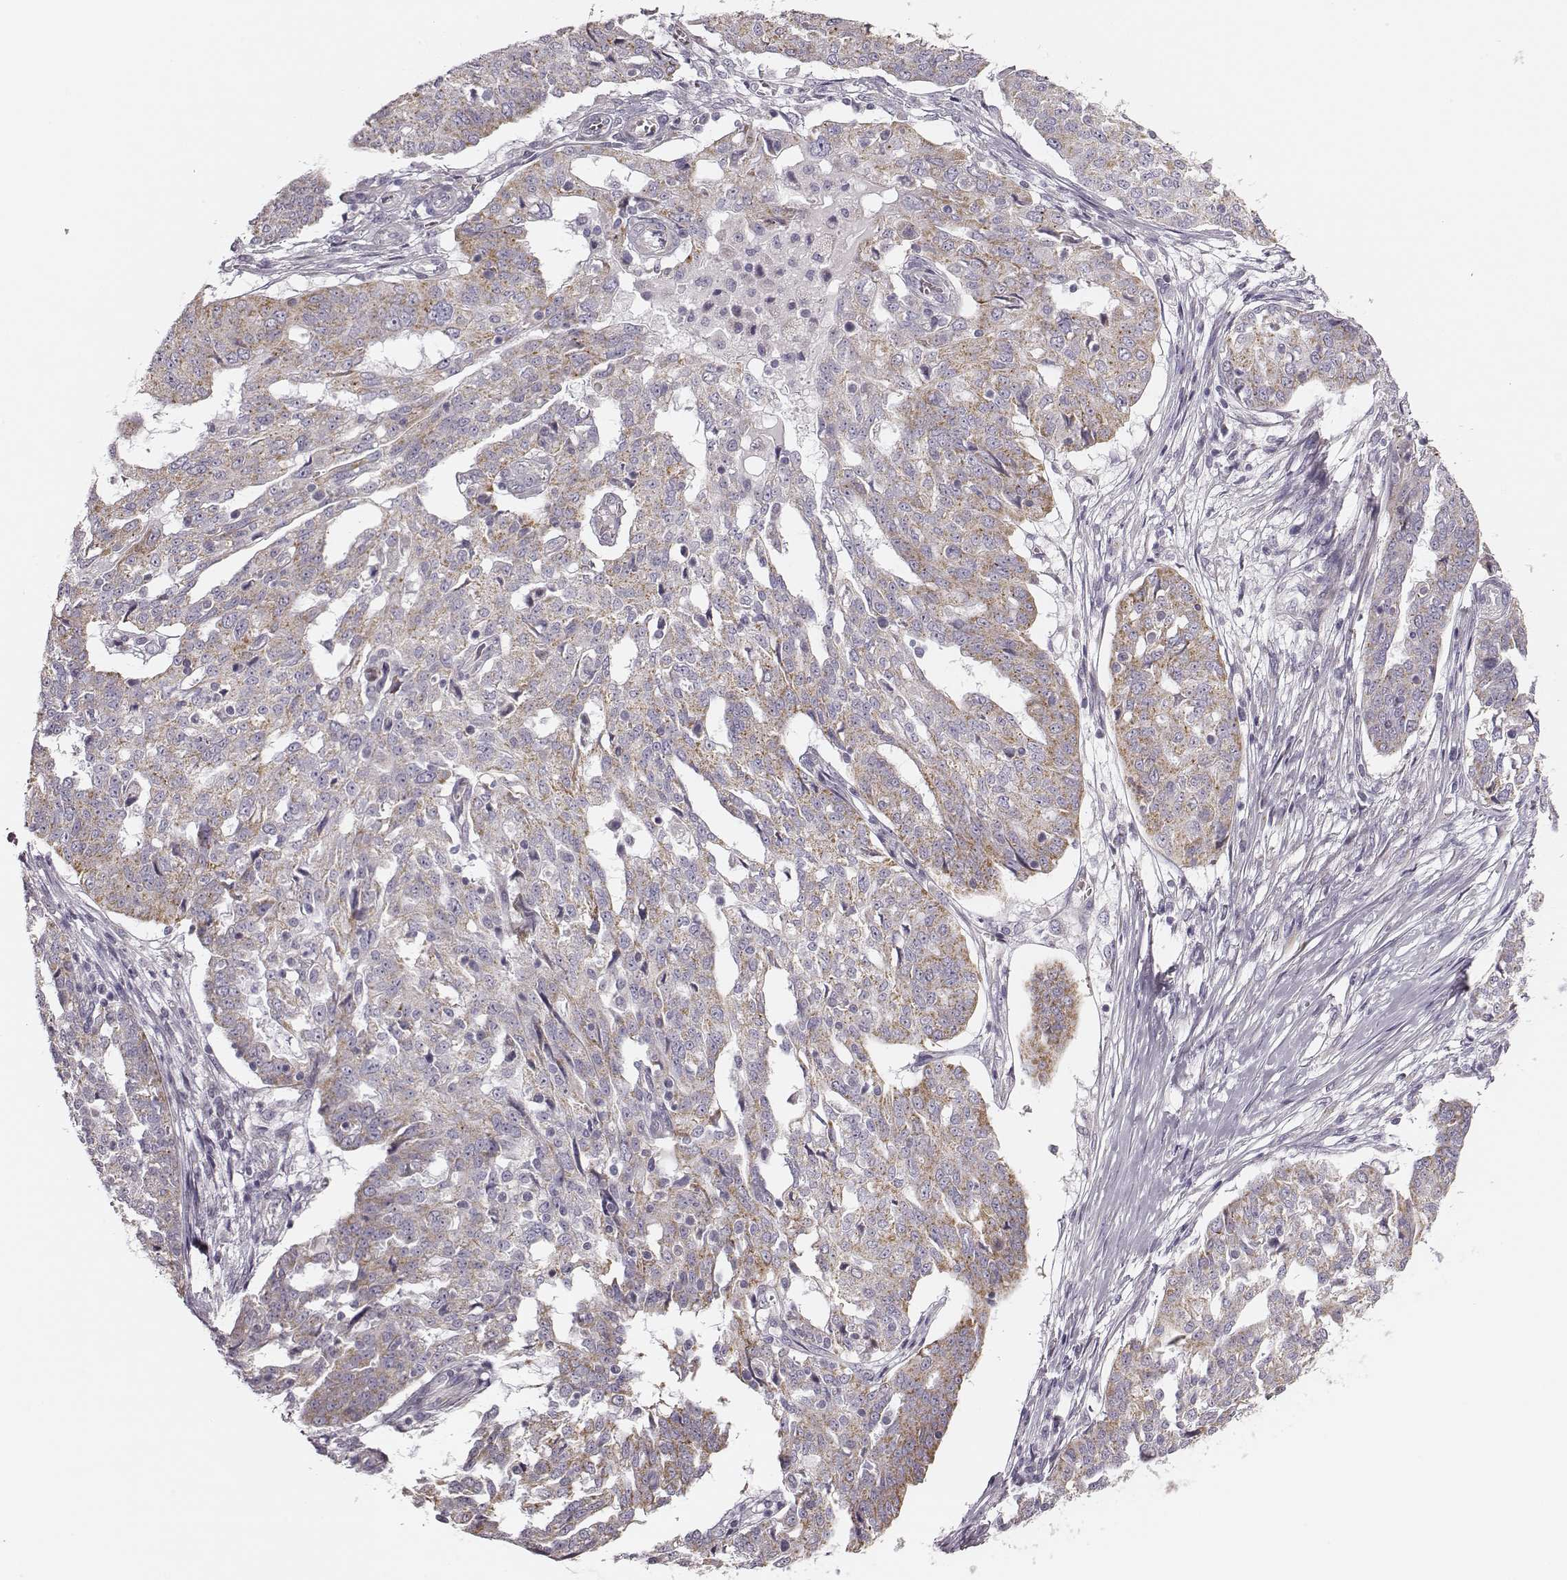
{"staining": {"intensity": "weak", "quantity": "<25%", "location": "cytoplasmic/membranous"}, "tissue": "ovarian cancer", "cell_type": "Tumor cells", "image_type": "cancer", "snomed": [{"axis": "morphology", "description": "Cystadenocarcinoma, serous, NOS"}, {"axis": "topography", "description": "Ovary"}], "caption": "Tumor cells are negative for protein expression in human ovarian cancer (serous cystadenocarcinoma).", "gene": "UBL4B", "patient": {"sex": "female", "age": 67}}